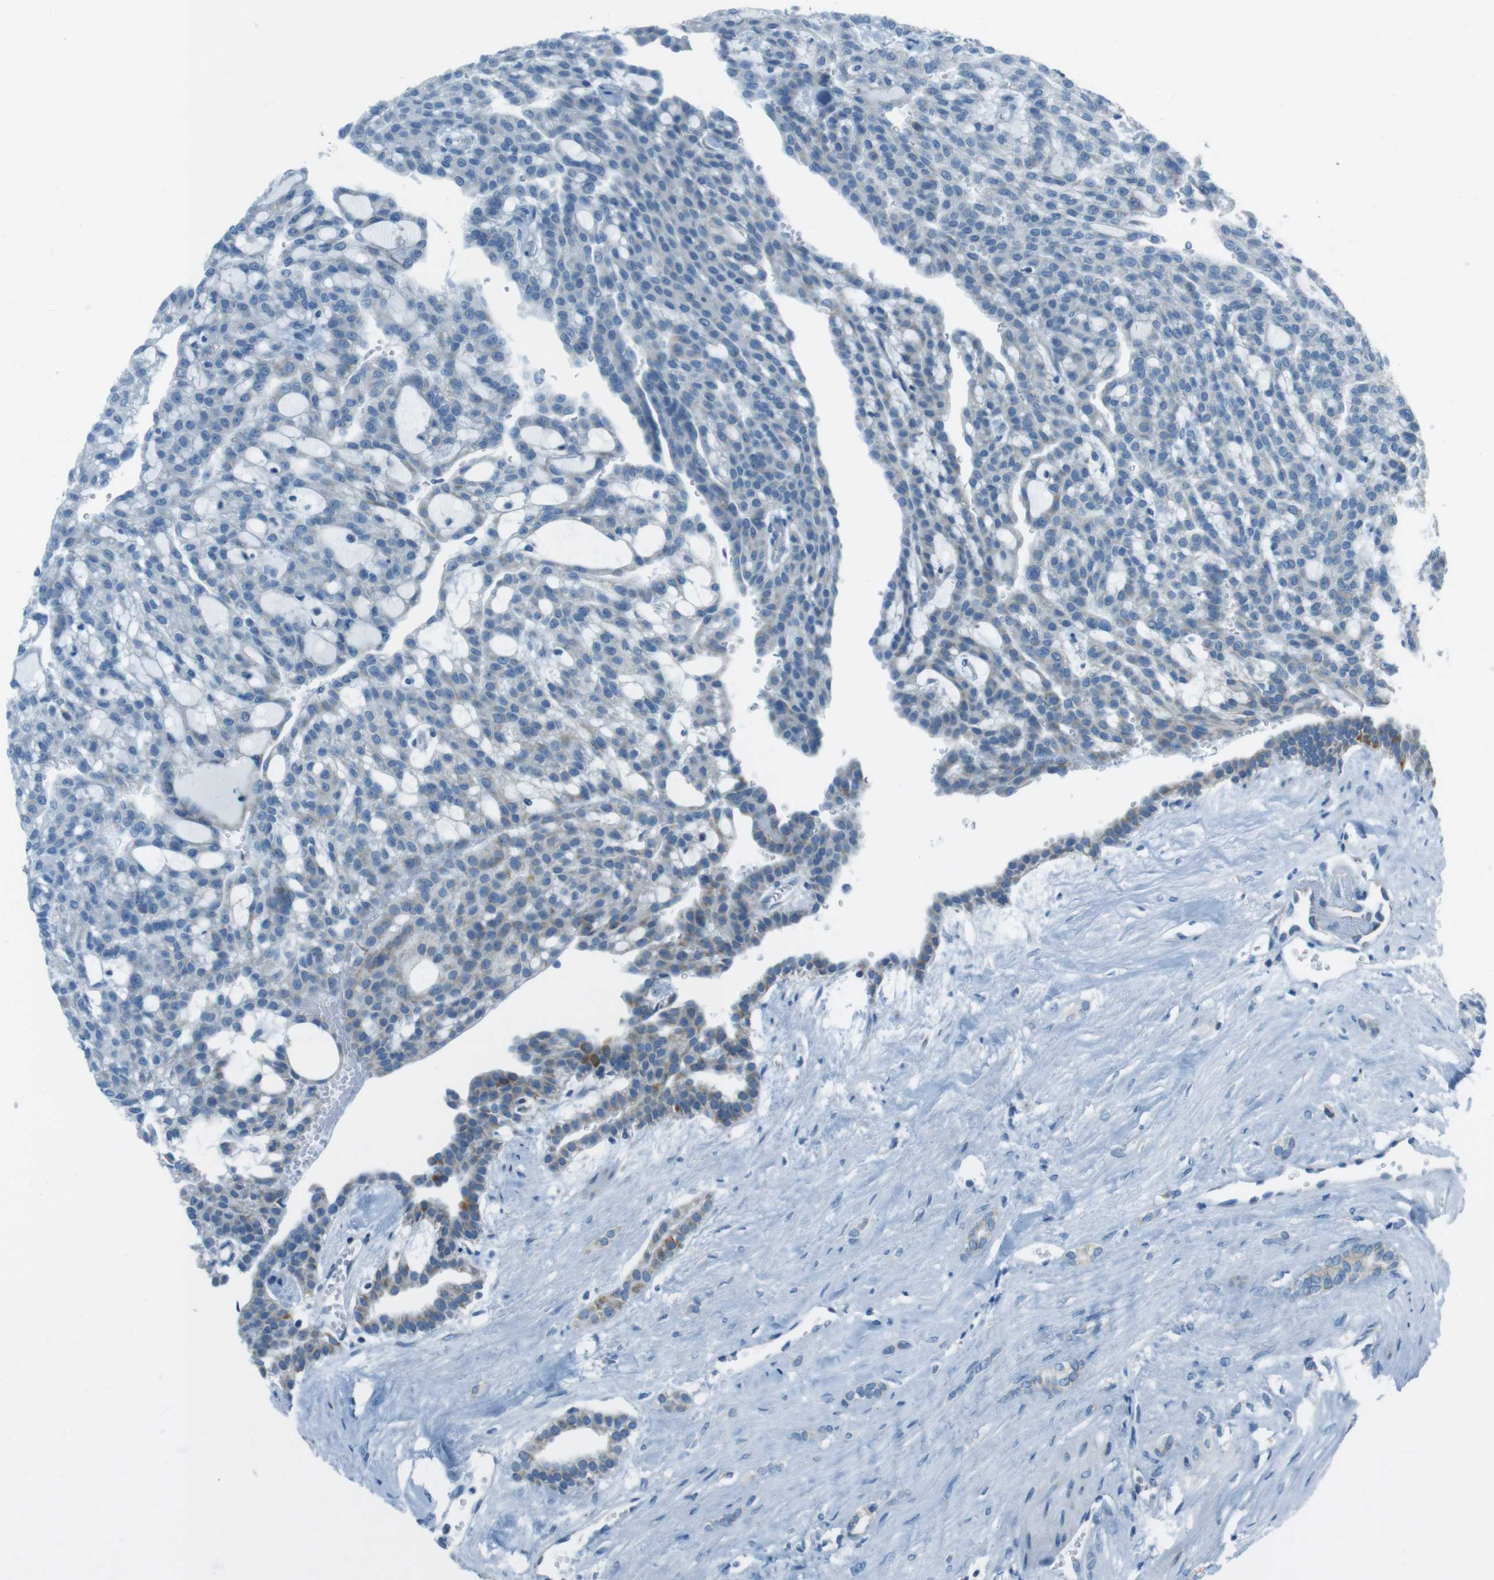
{"staining": {"intensity": "negative", "quantity": "none", "location": "none"}, "tissue": "renal cancer", "cell_type": "Tumor cells", "image_type": "cancer", "snomed": [{"axis": "morphology", "description": "Adenocarcinoma, NOS"}, {"axis": "topography", "description": "Kidney"}], "caption": "Renal cancer (adenocarcinoma) was stained to show a protein in brown. There is no significant staining in tumor cells.", "gene": "DNAJA3", "patient": {"sex": "male", "age": 63}}